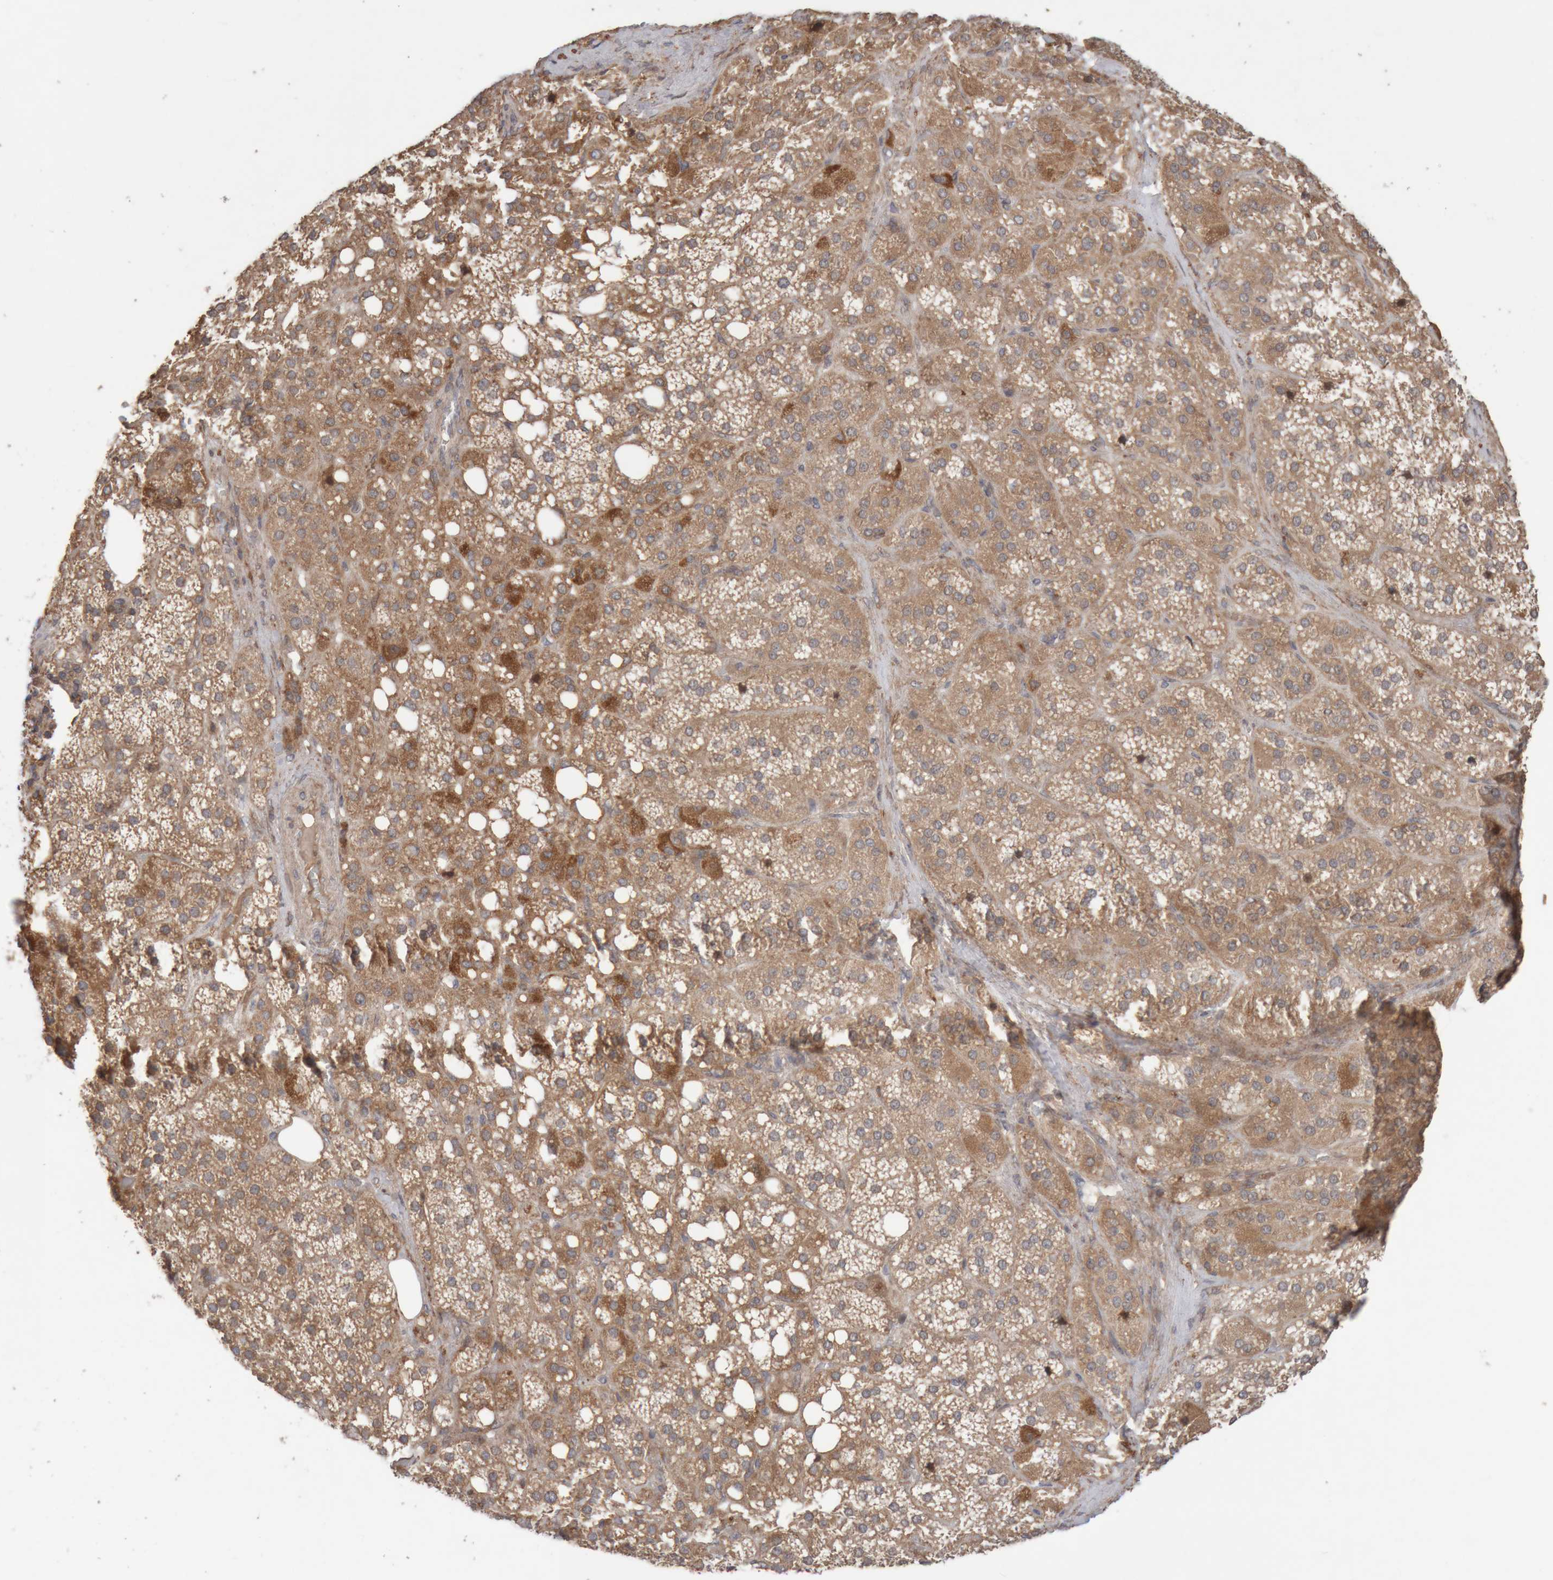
{"staining": {"intensity": "moderate", "quantity": ">75%", "location": "cytoplasmic/membranous"}, "tissue": "adrenal gland", "cell_type": "Glandular cells", "image_type": "normal", "snomed": [{"axis": "morphology", "description": "Normal tissue, NOS"}, {"axis": "topography", "description": "Adrenal gland"}], "caption": "Adrenal gland stained with IHC reveals moderate cytoplasmic/membranous expression in approximately >75% of glandular cells. (brown staining indicates protein expression, while blue staining denotes nuclei).", "gene": "KIF21B", "patient": {"sex": "female", "age": 59}}